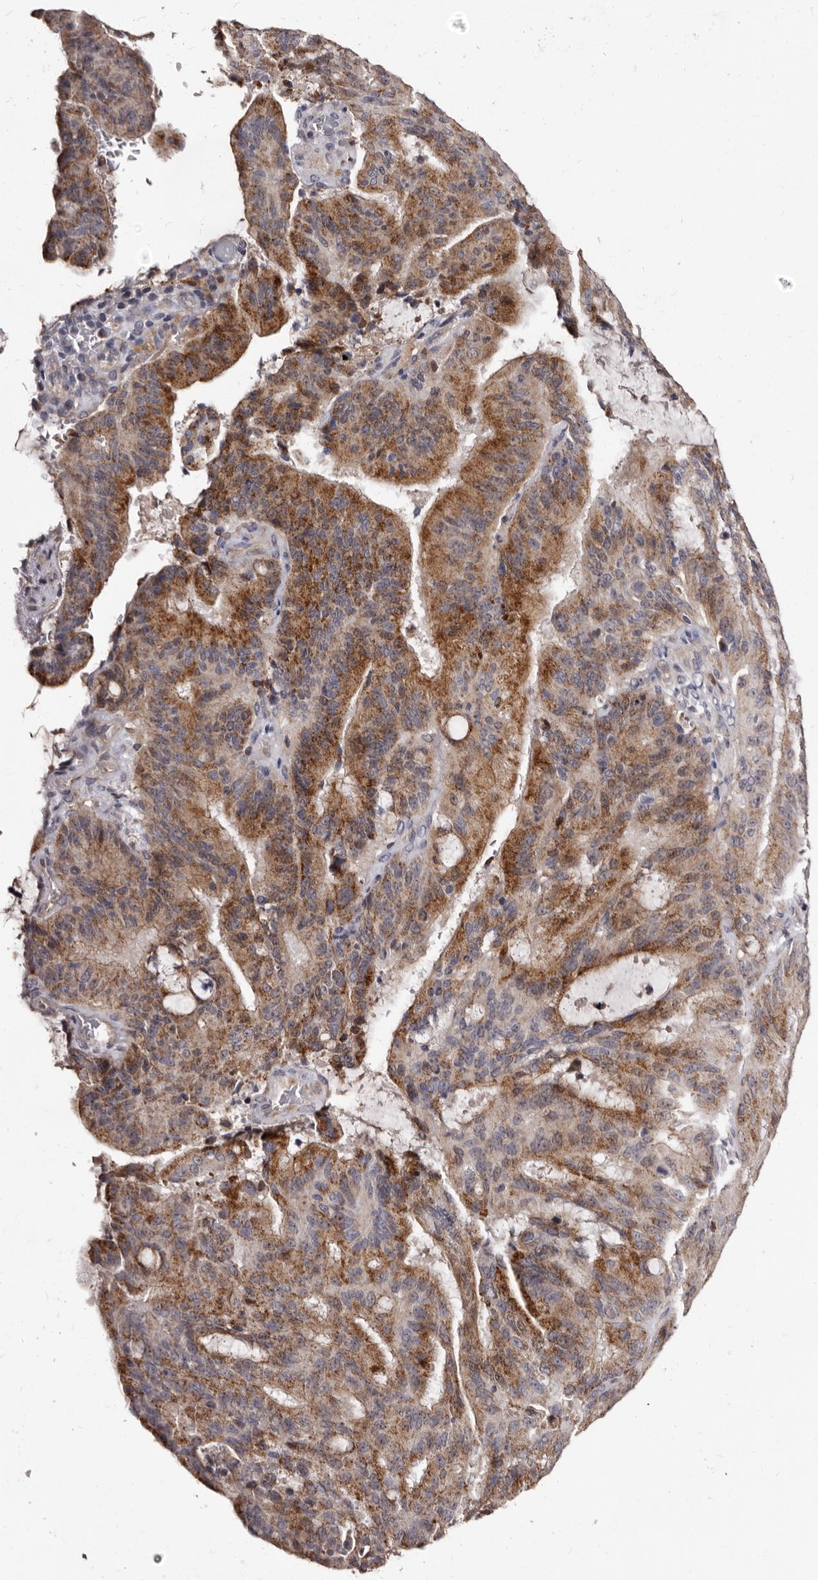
{"staining": {"intensity": "moderate", "quantity": ">75%", "location": "cytoplasmic/membranous"}, "tissue": "liver cancer", "cell_type": "Tumor cells", "image_type": "cancer", "snomed": [{"axis": "morphology", "description": "Normal tissue, NOS"}, {"axis": "morphology", "description": "Cholangiocarcinoma"}, {"axis": "topography", "description": "Liver"}, {"axis": "topography", "description": "Peripheral nerve tissue"}], "caption": "Human liver cancer (cholangiocarcinoma) stained with a brown dye reveals moderate cytoplasmic/membranous positive positivity in about >75% of tumor cells.", "gene": "PTAFR", "patient": {"sex": "female", "age": 73}}